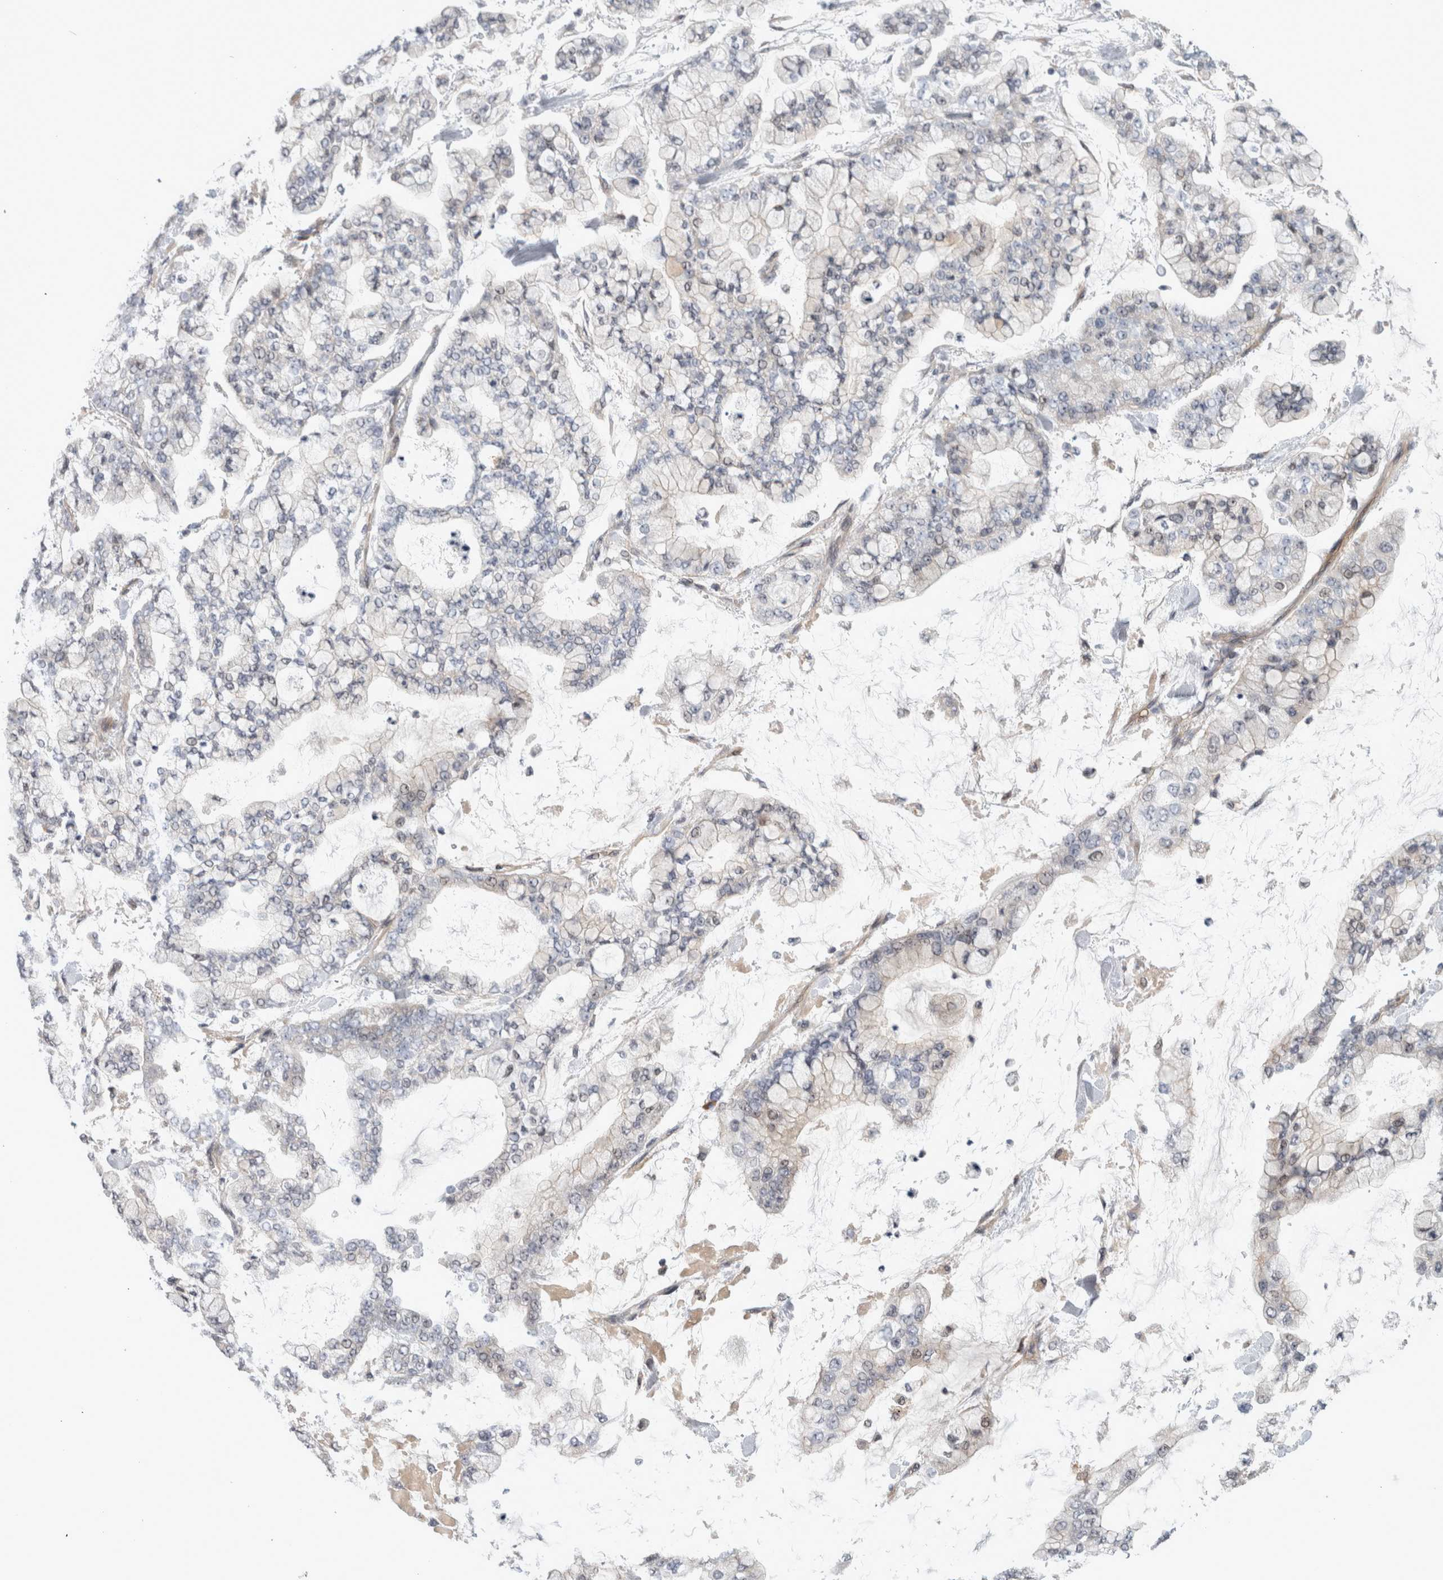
{"staining": {"intensity": "negative", "quantity": "none", "location": "none"}, "tissue": "stomach cancer", "cell_type": "Tumor cells", "image_type": "cancer", "snomed": [{"axis": "morphology", "description": "Normal tissue, NOS"}, {"axis": "morphology", "description": "Adenocarcinoma, NOS"}, {"axis": "topography", "description": "Stomach, upper"}, {"axis": "topography", "description": "Stomach"}], "caption": "Tumor cells show no significant protein positivity in adenocarcinoma (stomach).", "gene": "ZNF804B", "patient": {"sex": "male", "age": 76}}